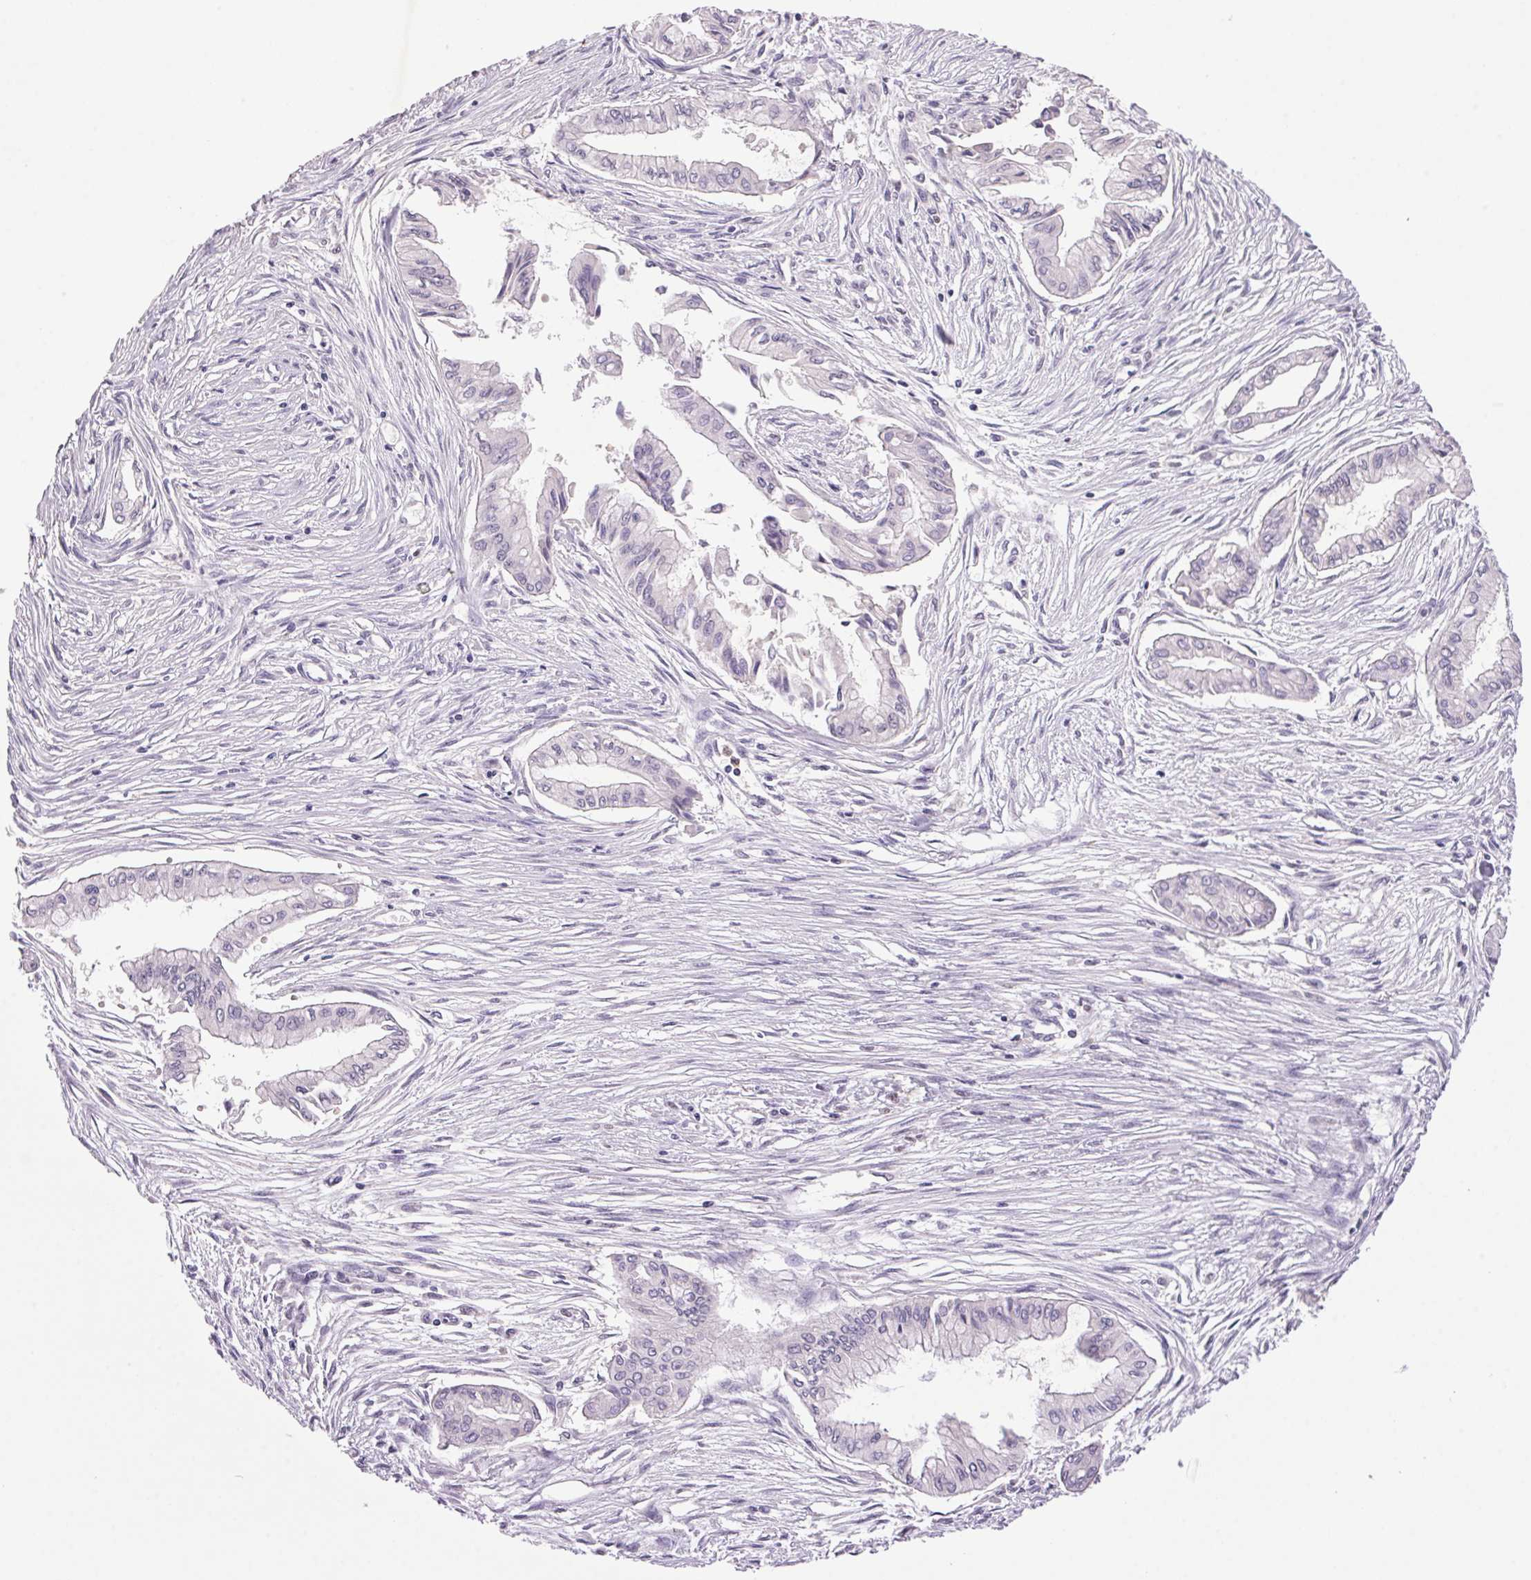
{"staining": {"intensity": "negative", "quantity": "none", "location": "none"}, "tissue": "pancreatic cancer", "cell_type": "Tumor cells", "image_type": "cancer", "snomed": [{"axis": "morphology", "description": "Adenocarcinoma, NOS"}, {"axis": "topography", "description": "Pancreas"}], "caption": "Immunohistochemistry histopathology image of human pancreatic cancer (adenocarcinoma) stained for a protein (brown), which shows no expression in tumor cells. (Brightfield microscopy of DAB immunohistochemistry at high magnification).", "gene": "TRDN", "patient": {"sex": "female", "age": 68}}